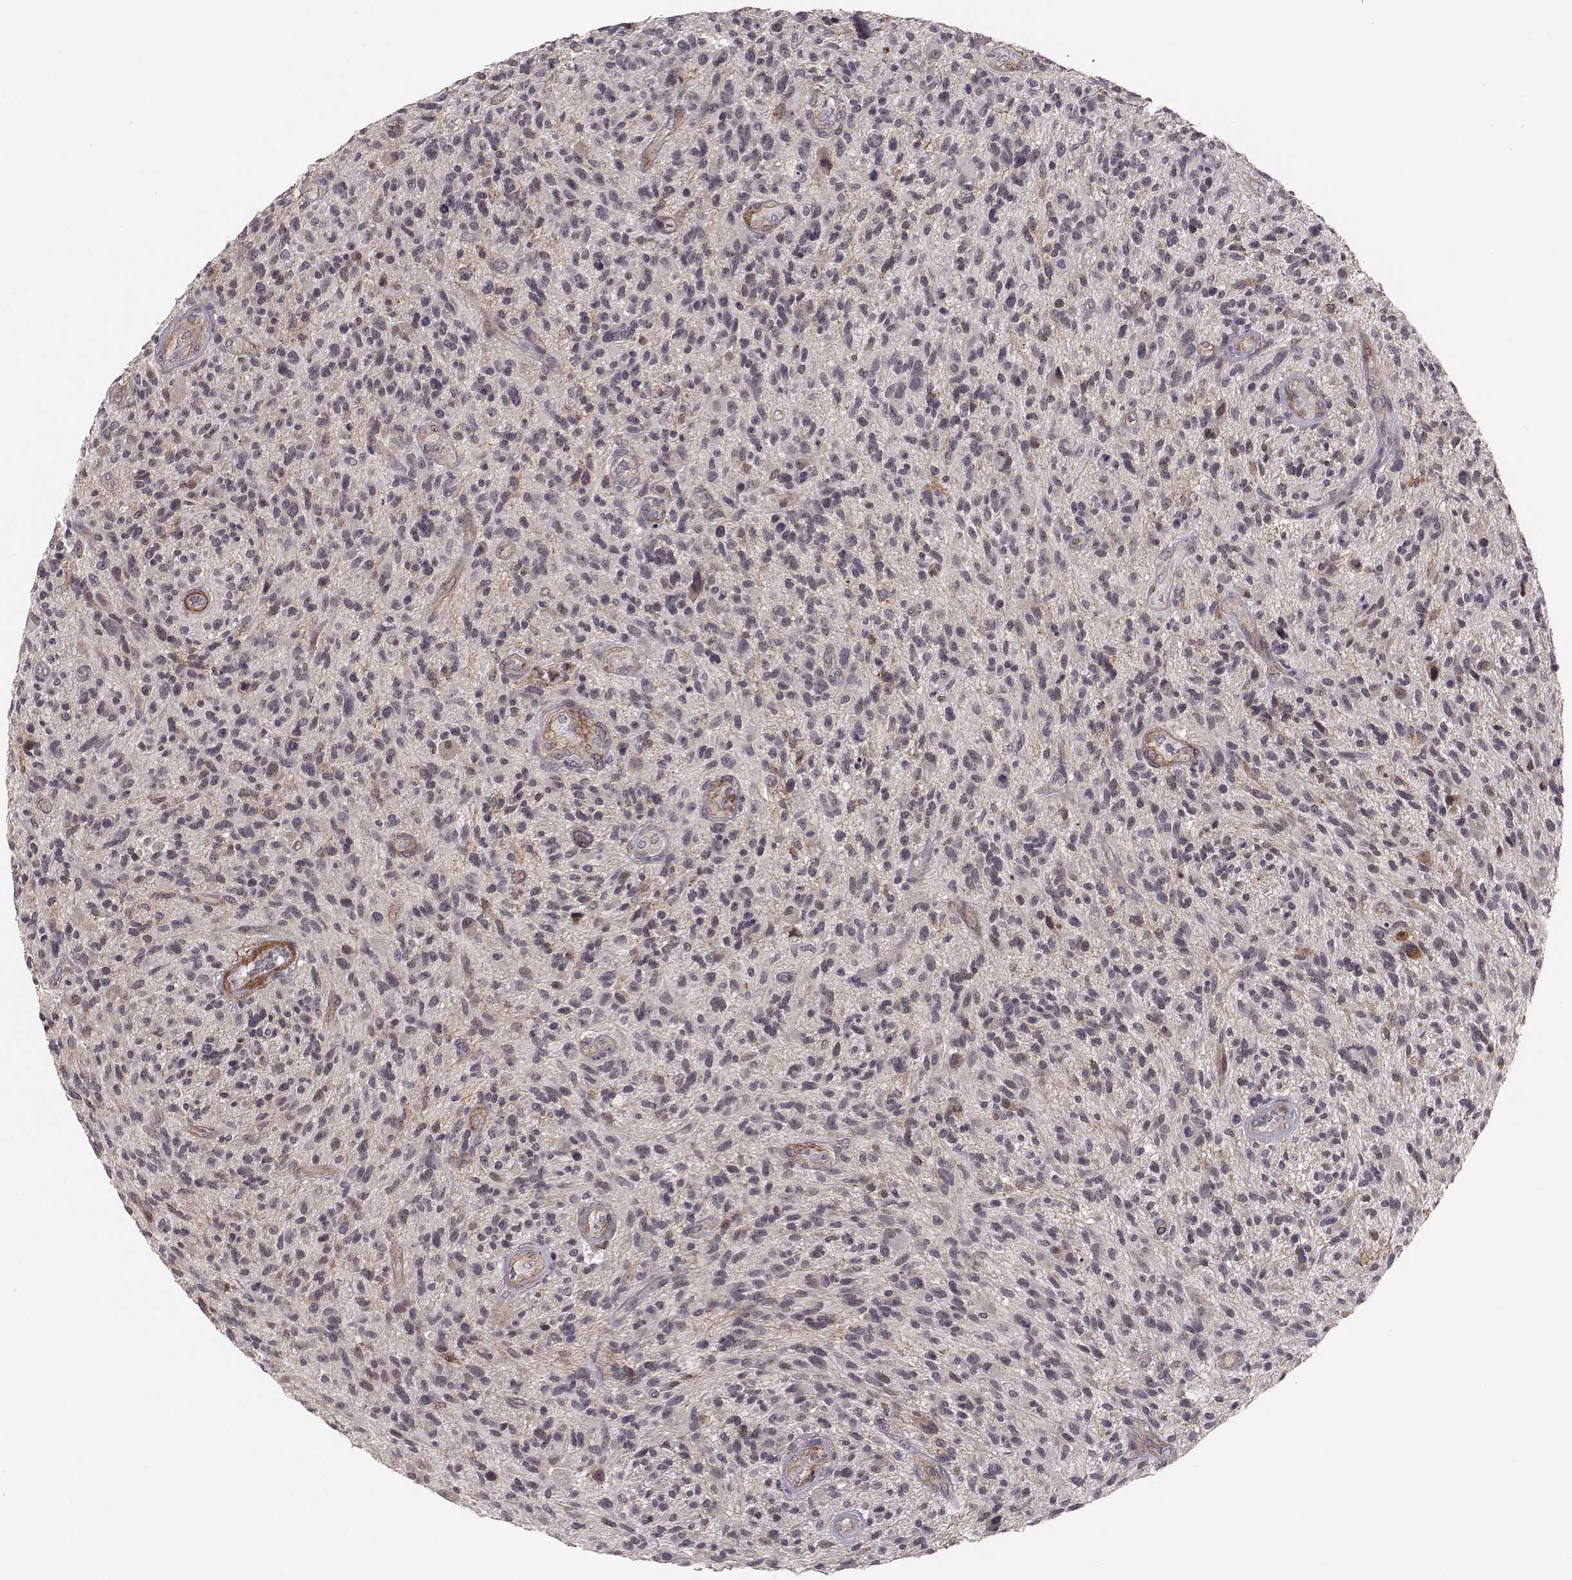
{"staining": {"intensity": "weak", "quantity": "<25%", "location": "cytoplasmic/membranous"}, "tissue": "glioma", "cell_type": "Tumor cells", "image_type": "cancer", "snomed": [{"axis": "morphology", "description": "Glioma, malignant, High grade"}, {"axis": "topography", "description": "Brain"}], "caption": "Human malignant high-grade glioma stained for a protein using immunohistochemistry demonstrates no staining in tumor cells.", "gene": "PLEKHG3", "patient": {"sex": "male", "age": 47}}